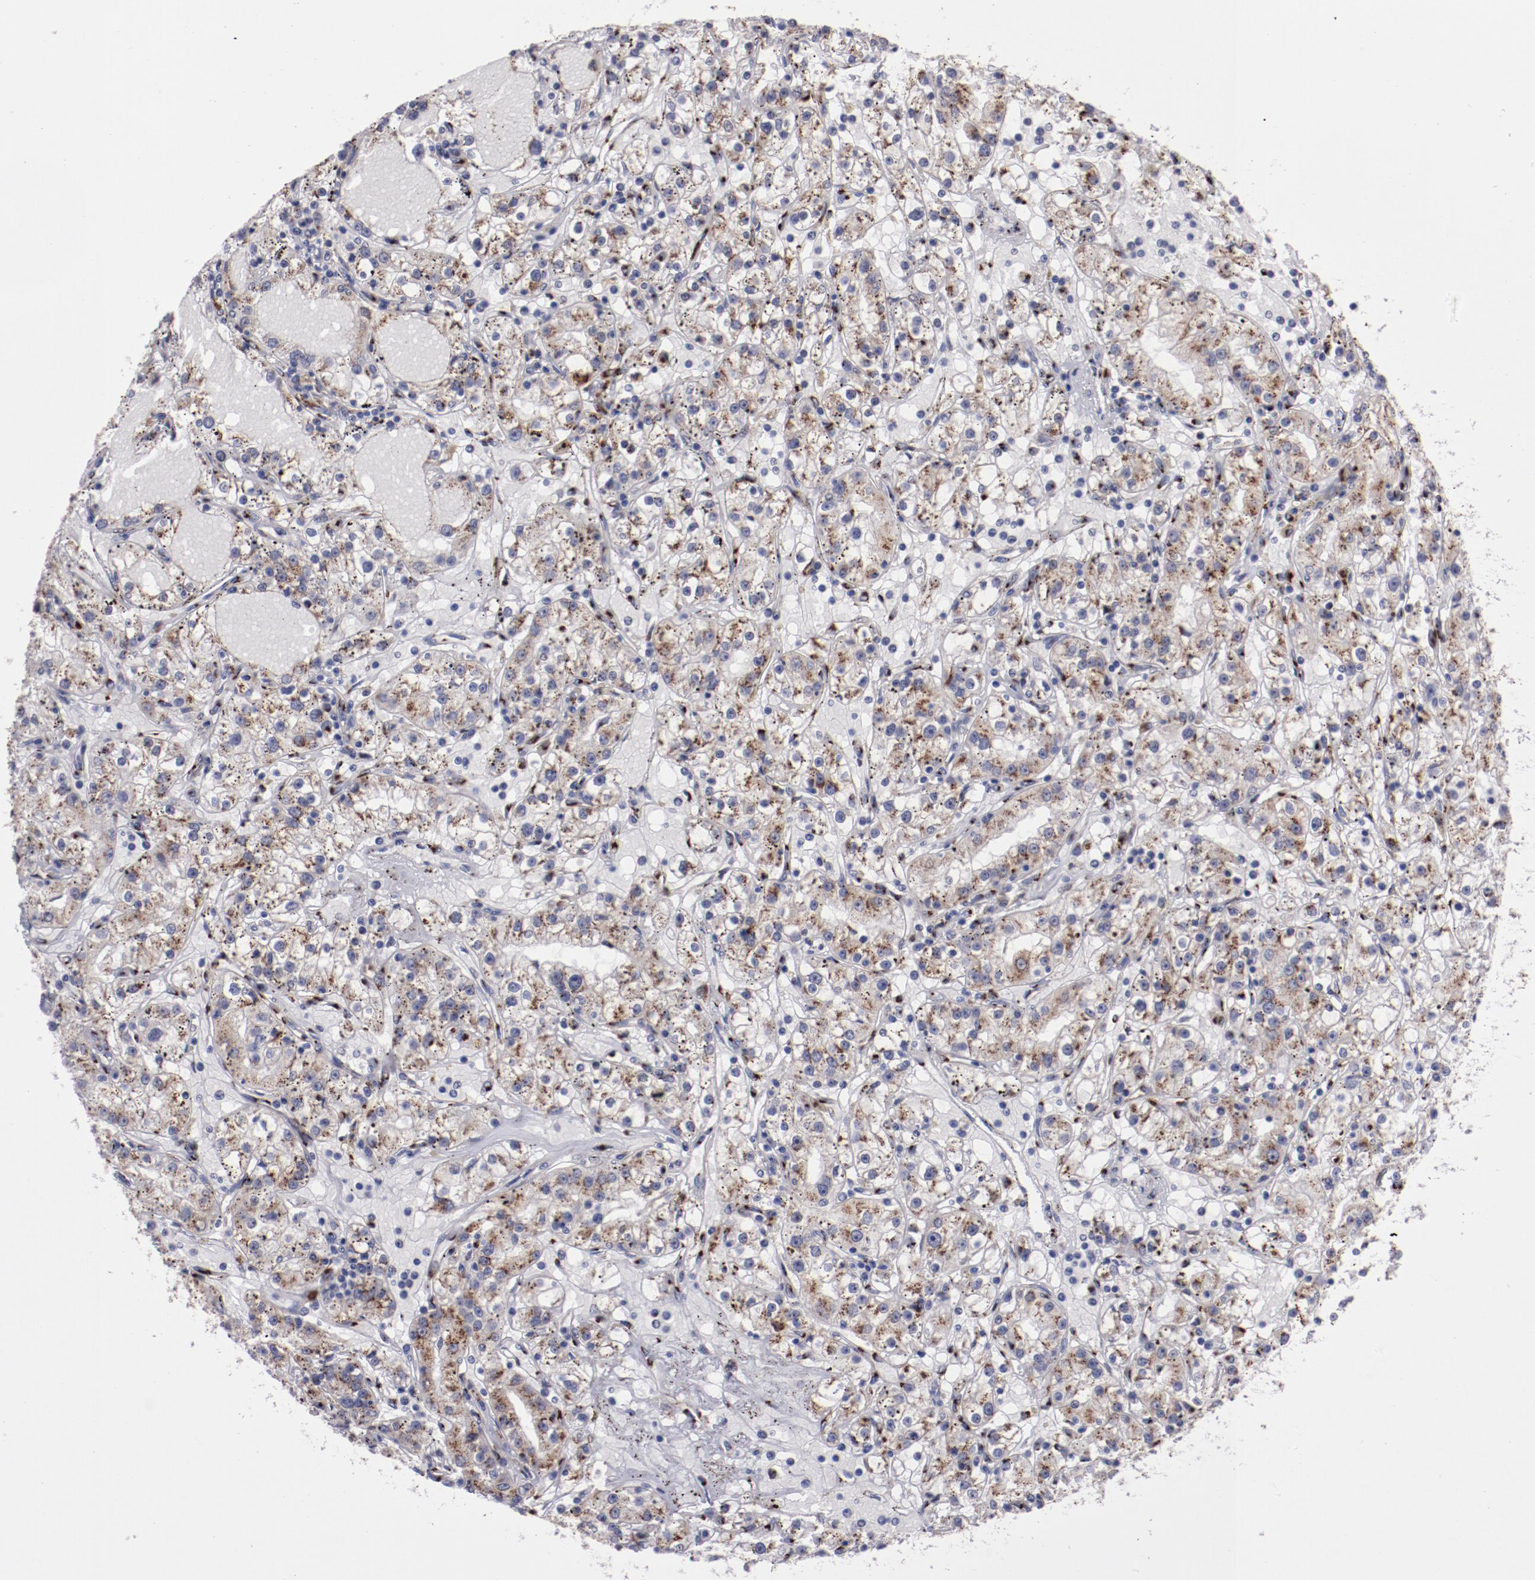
{"staining": {"intensity": "strong", "quantity": ">75%", "location": "cytoplasmic/membranous"}, "tissue": "renal cancer", "cell_type": "Tumor cells", "image_type": "cancer", "snomed": [{"axis": "morphology", "description": "Adenocarcinoma, NOS"}, {"axis": "topography", "description": "Kidney"}], "caption": "Renal cancer stained with DAB (3,3'-diaminobenzidine) IHC exhibits high levels of strong cytoplasmic/membranous expression in approximately >75% of tumor cells.", "gene": "GOLIM4", "patient": {"sex": "male", "age": 56}}